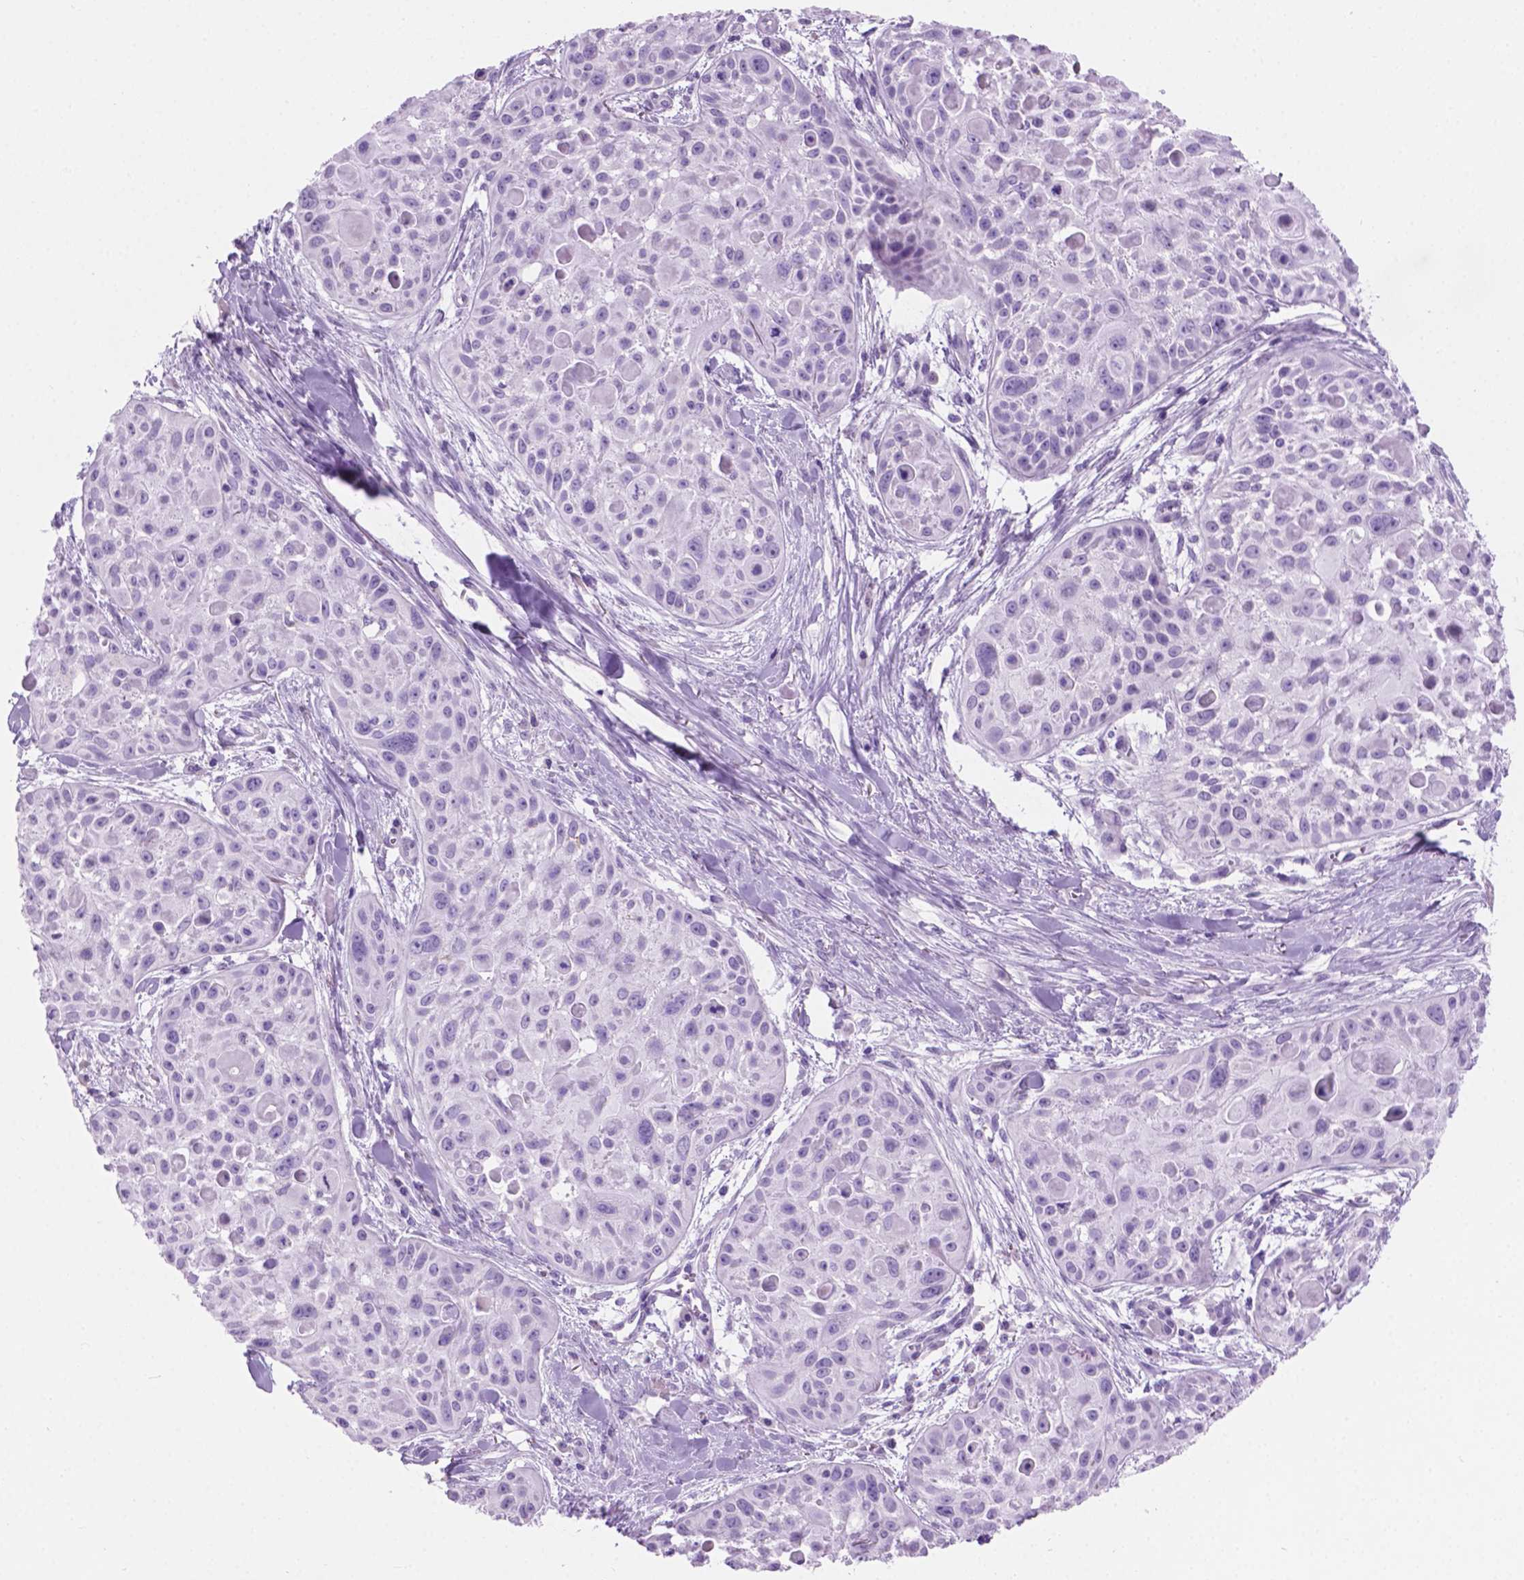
{"staining": {"intensity": "negative", "quantity": "none", "location": "none"}, "tissue": "skin cancer", "cell_type": "Tumor cells", "image_type": "cancer", "snomed": [{"axis": "morphology", "description": "Squamous cell carcinoma, NOS"}, {"axis": "topography", "description": "Skin"}, {"axis": "topography", "description": "Anal"}], "caption": "IHC histopathology image of neoplastic tissue: skin cancer (squamous cell carcinoma) stained with DAB demonstrates no significant protein staining in tumor cells.", "gene": "GRIN2B", "patient": {"sex": "female", "age": 75}}